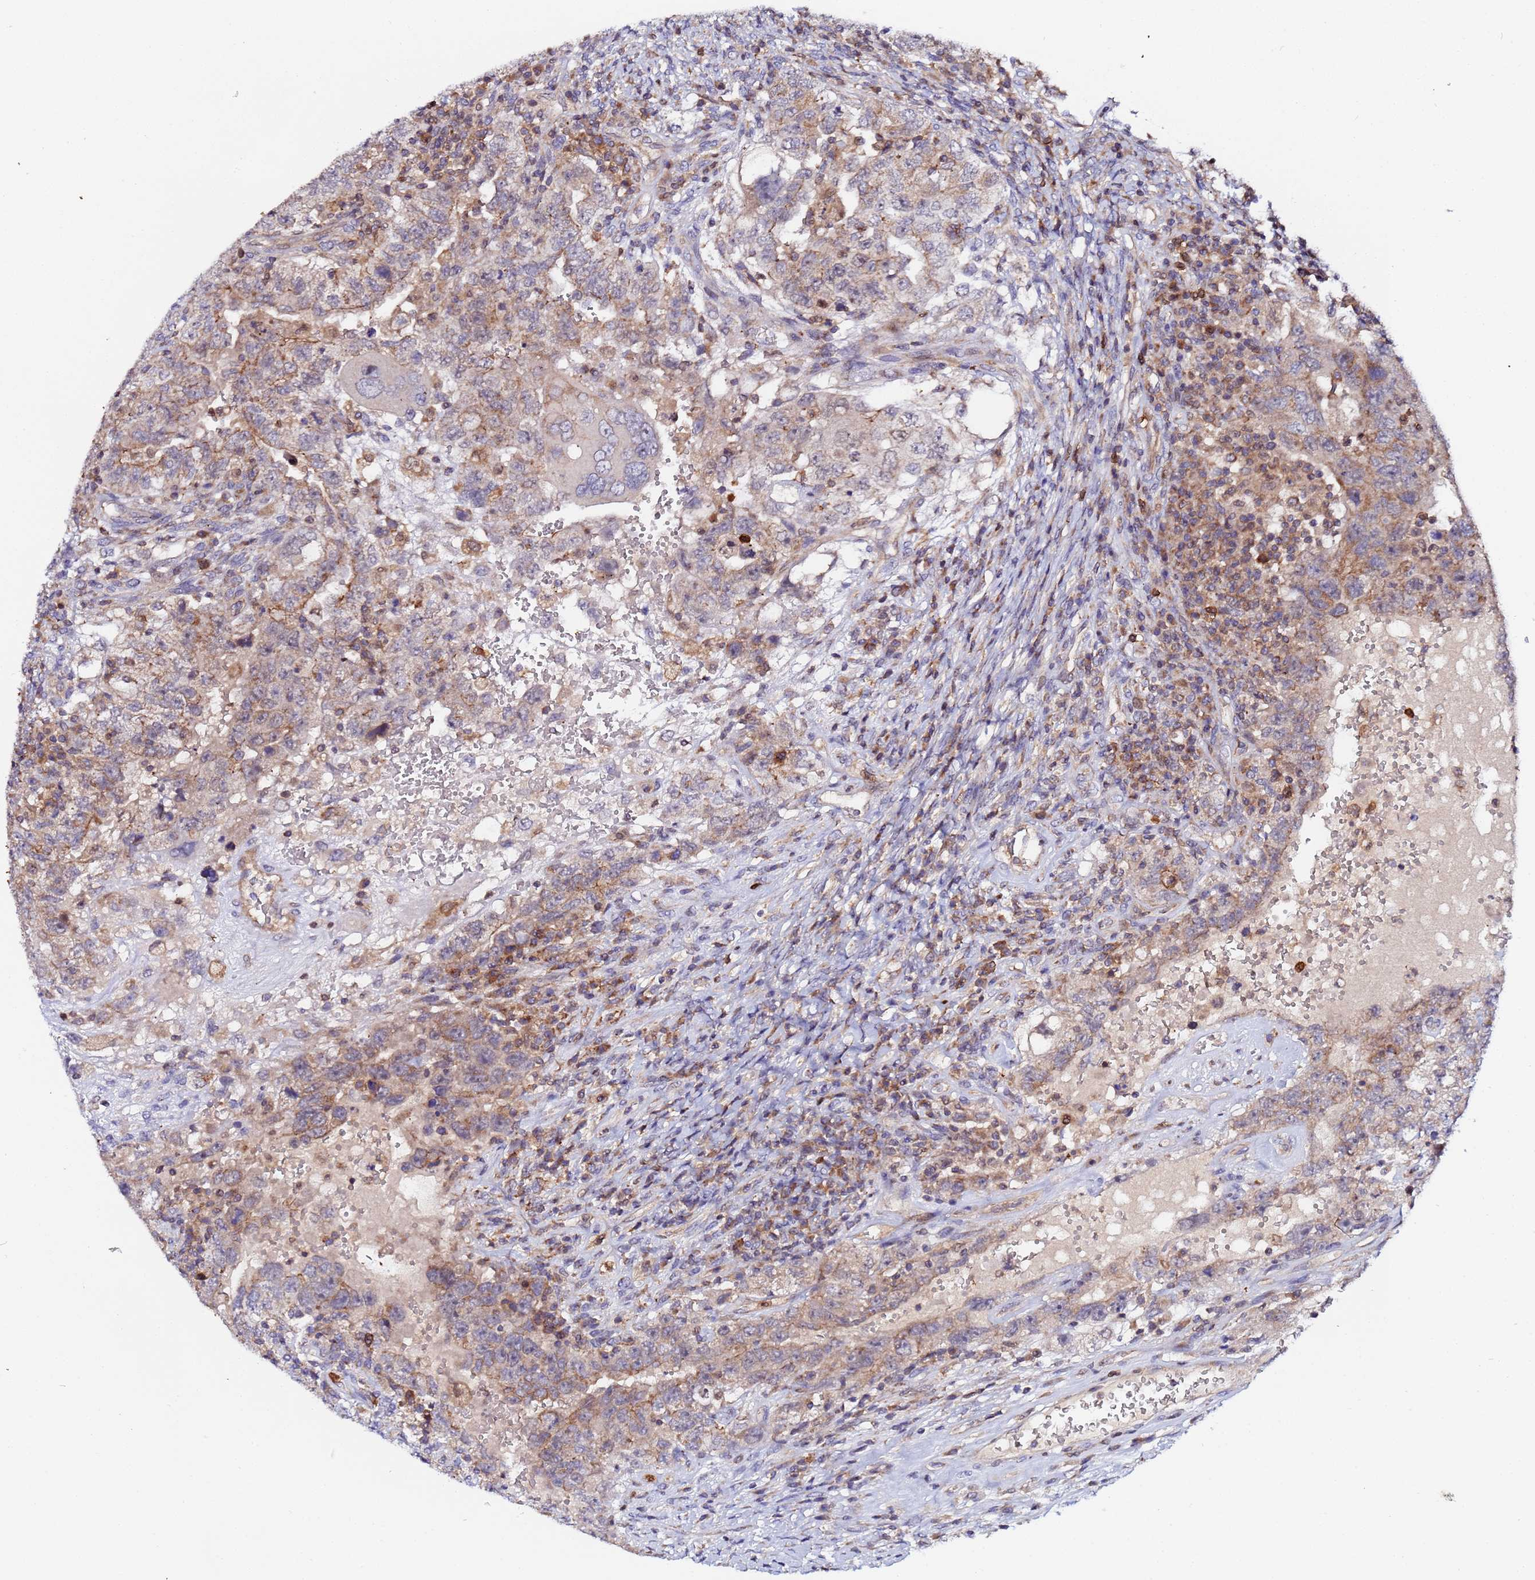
{"staining": {"intensity": "moderate", "quantity": "25%-75%", "location": "cytoplasmic/membranous"}, "tissue": "testis cancer", "cell_type": "Tumor cells", "image_type": "cancer", "snomed": [{"axis": "morphology", "description": "Carcinoma, Embryonal, NOS"}, {"axis": "topography", "description": "Testis"}], "caption": "IHC staining of testis embryonal carcinoma, which shows medium levels of moderate cytoplasmic/membranous positivity in about 25%-75% of tumor cells indicating moderate cytoplasmic/membranous protein expression. The staining was performed using DAB (3,3'-diaminobenzidine) (brown) for protein detection and nuclei were counterstained in hematoxylin (blue).", "gene": "CCDC127", "patient": {"sex": "male", "age": 26}}